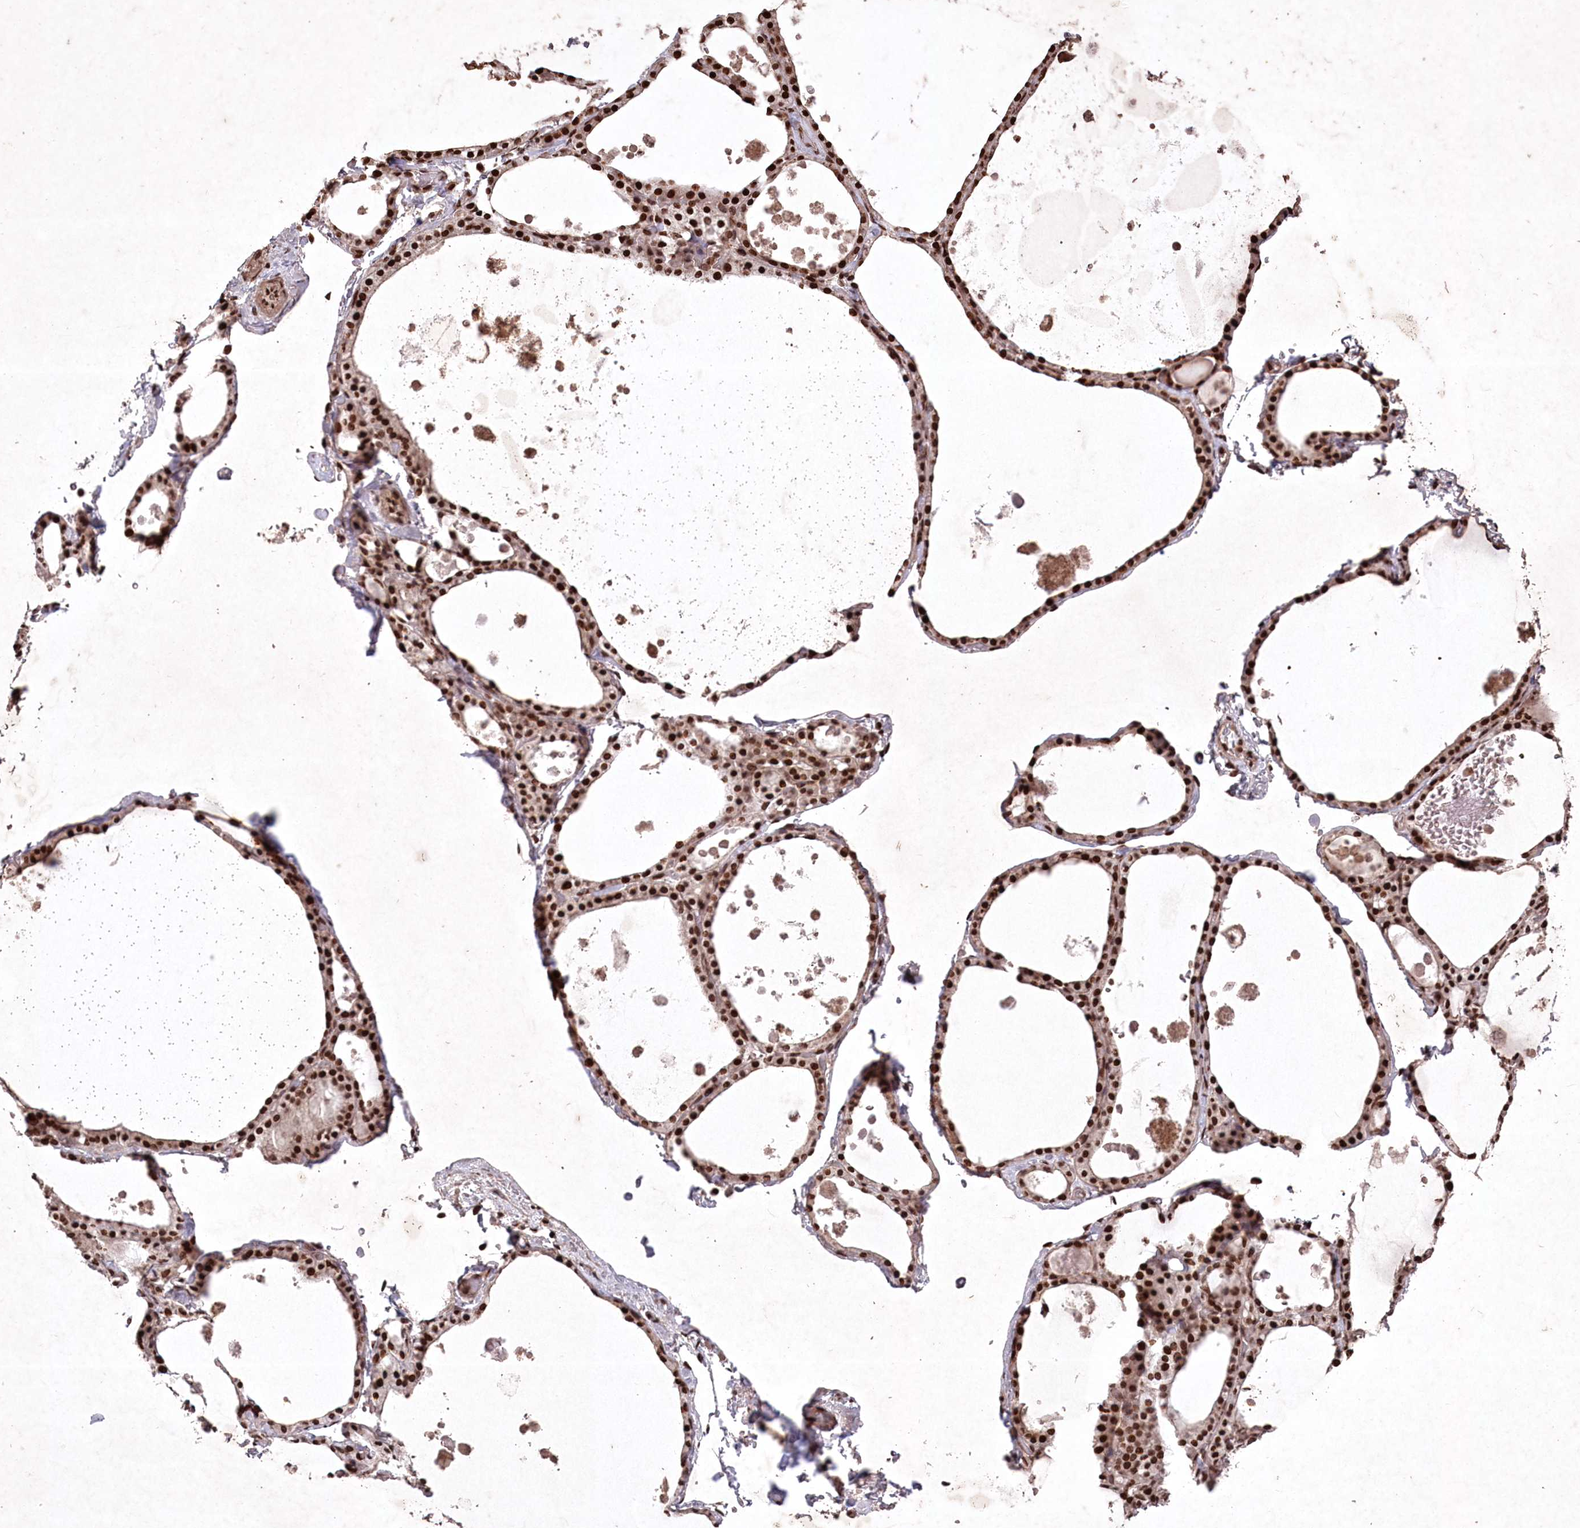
{"staining": {"intensity": "strong", "quantity": ">75%", "location": "nuclear"}, "tissue": "thyroid gland", "cell_type": "Glandular cells", "image_type": "normal", "snomed": [{"axis": "morphology", "description": "Normal tissue, NOS"}, {"axis": "topography", "description": "Thyroid gland"}], "caption": "This histopathology image demonstrates immunohistochemistry (IHC) staining of benign thyroid gland, with high strong nuclear expression in approximately >75% of glandular cells.", "gene": "CCSER2", "patient": {"sex": "male", "age": 56}}